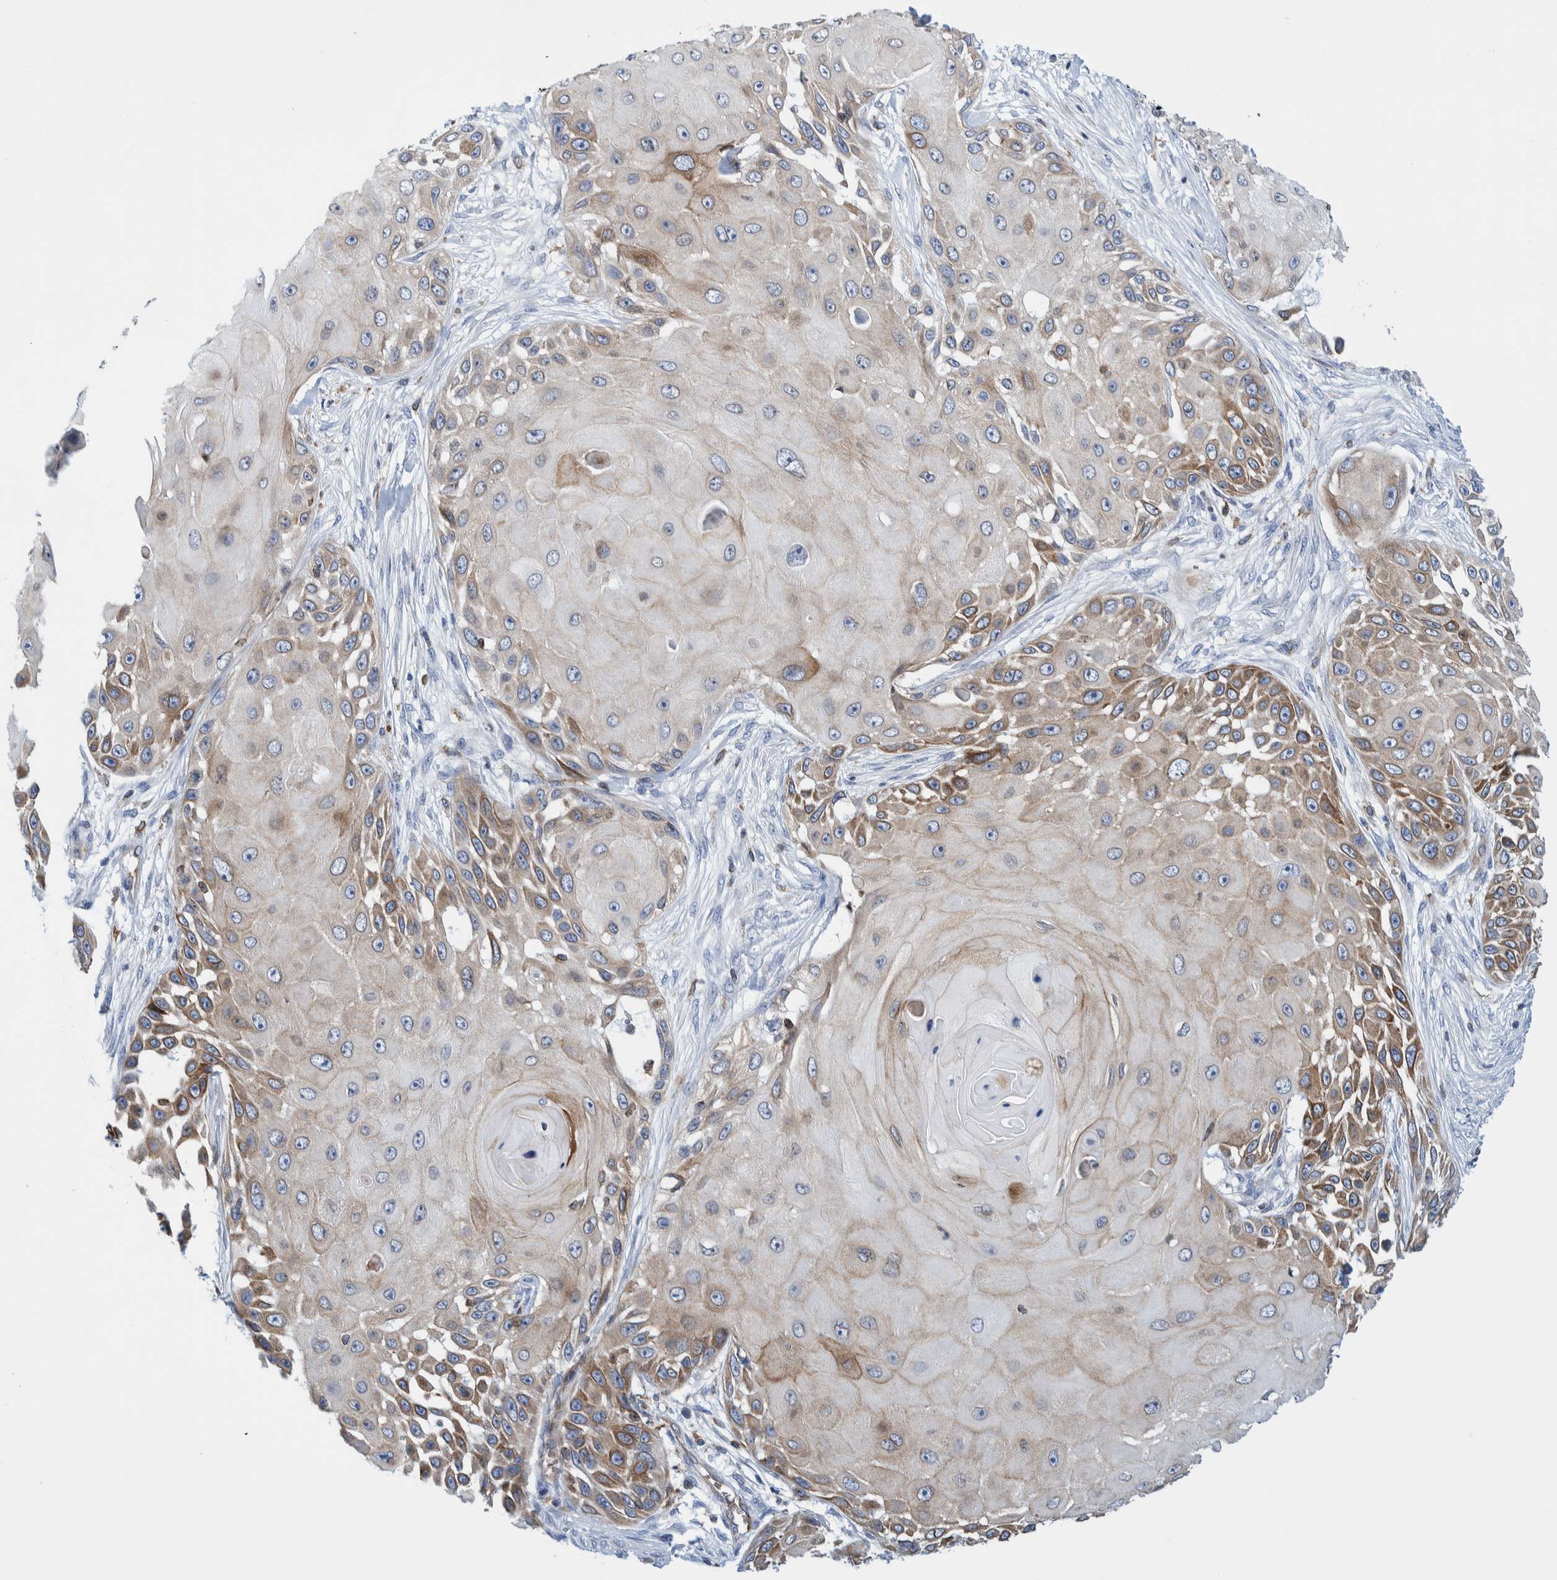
{"staining": {"intensity": "moderate", "quantity": "25%-75%", "location": "cytoplasmic/membranous"}, "tissue": "skin cancer", "cell_type": "Tumor cells", "image_type": "cancer", "snomed": [{"axis": "morphology", "description": "Squamous cell carcinoma, NOS"}, {"axis": "topography", "description": "Skin"}], "caption": "The image reveals staining of skin cancer, revealing moderate cytoplasmic/membranous protein expression (brown color) within tumor cells. The protein is shown in brown color, while the nuclei are stained blue.", "gene": "THEM6", "patient": {"sex": "female", "age": 44}}